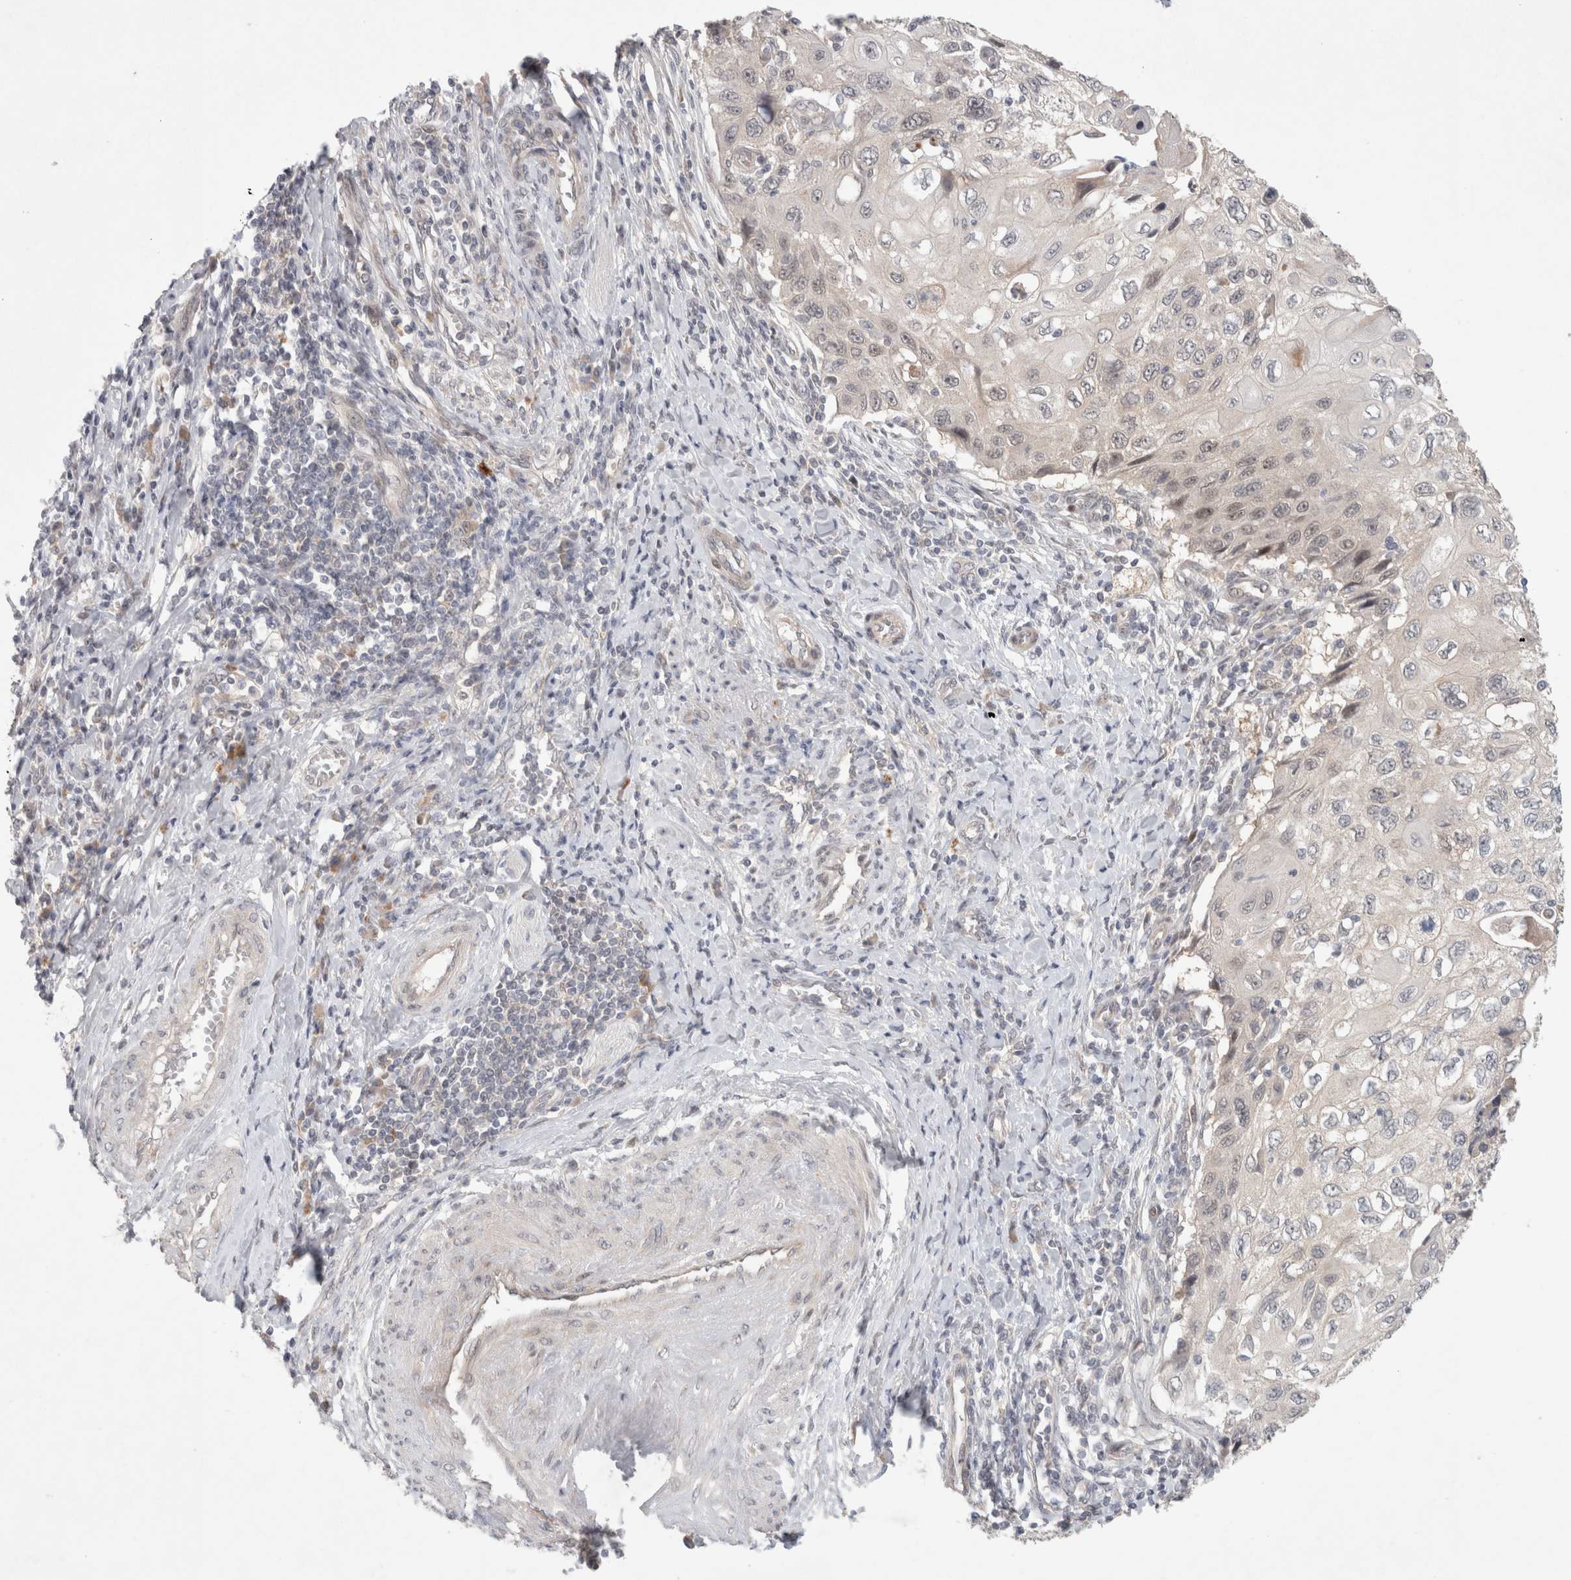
{"staining": {"intensity": "weak", "quantity": "<25%", "location": "nuclear"}, "tissue": "cervical cancer", "cell_type": "Tumor cells", "image_type": "cancer", "snomed": [{"axis": "morphology", "description": "Squamous cell carcinoma, NOS"}, {"axis": "topography", "description": "Cervix"}], "caption": "The IHC photomicrograph has no significant expression in tumor cells of cervical squamous cell carcinoma tissue.", "gene": "RASAL2", "patient": {"sex": "female", "age": 70}}